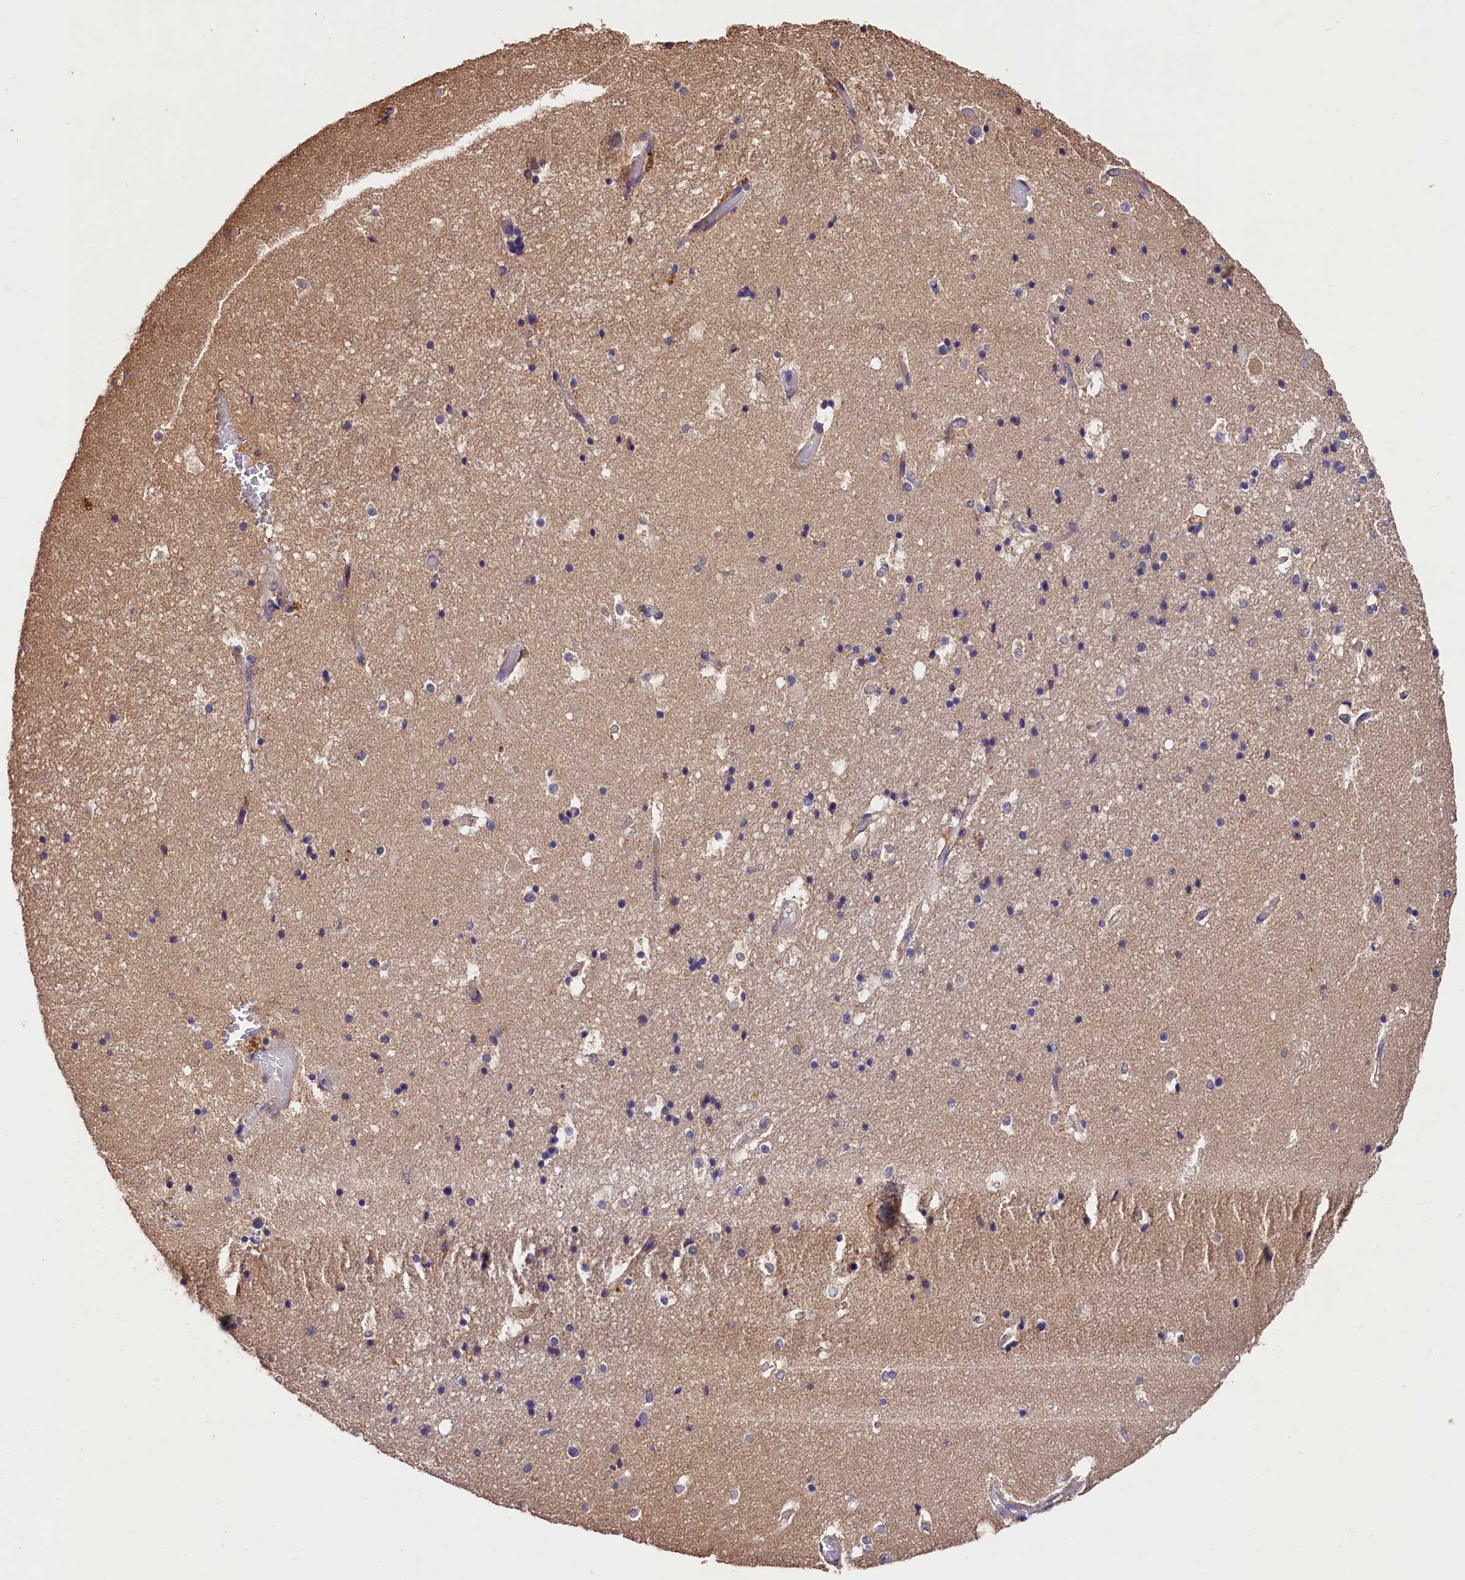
{"staining": {"intensity": "negative", "quantity": "none", "location": "none"}, "tissue": "hippocampus", "cell_type": "Glial cells", "image_type": "normal", "snomed": [{"axis": "morphology", "description": "Normal tissue, NOS"}, {"axis": "topography", "description": "Hippocampus"}], "caption": "Hippocampus stained for a protein using immunohistochemistry shows no expression glial cells.", "gene": "OAS3", "patient": {"sex": "female", "age": 52}}